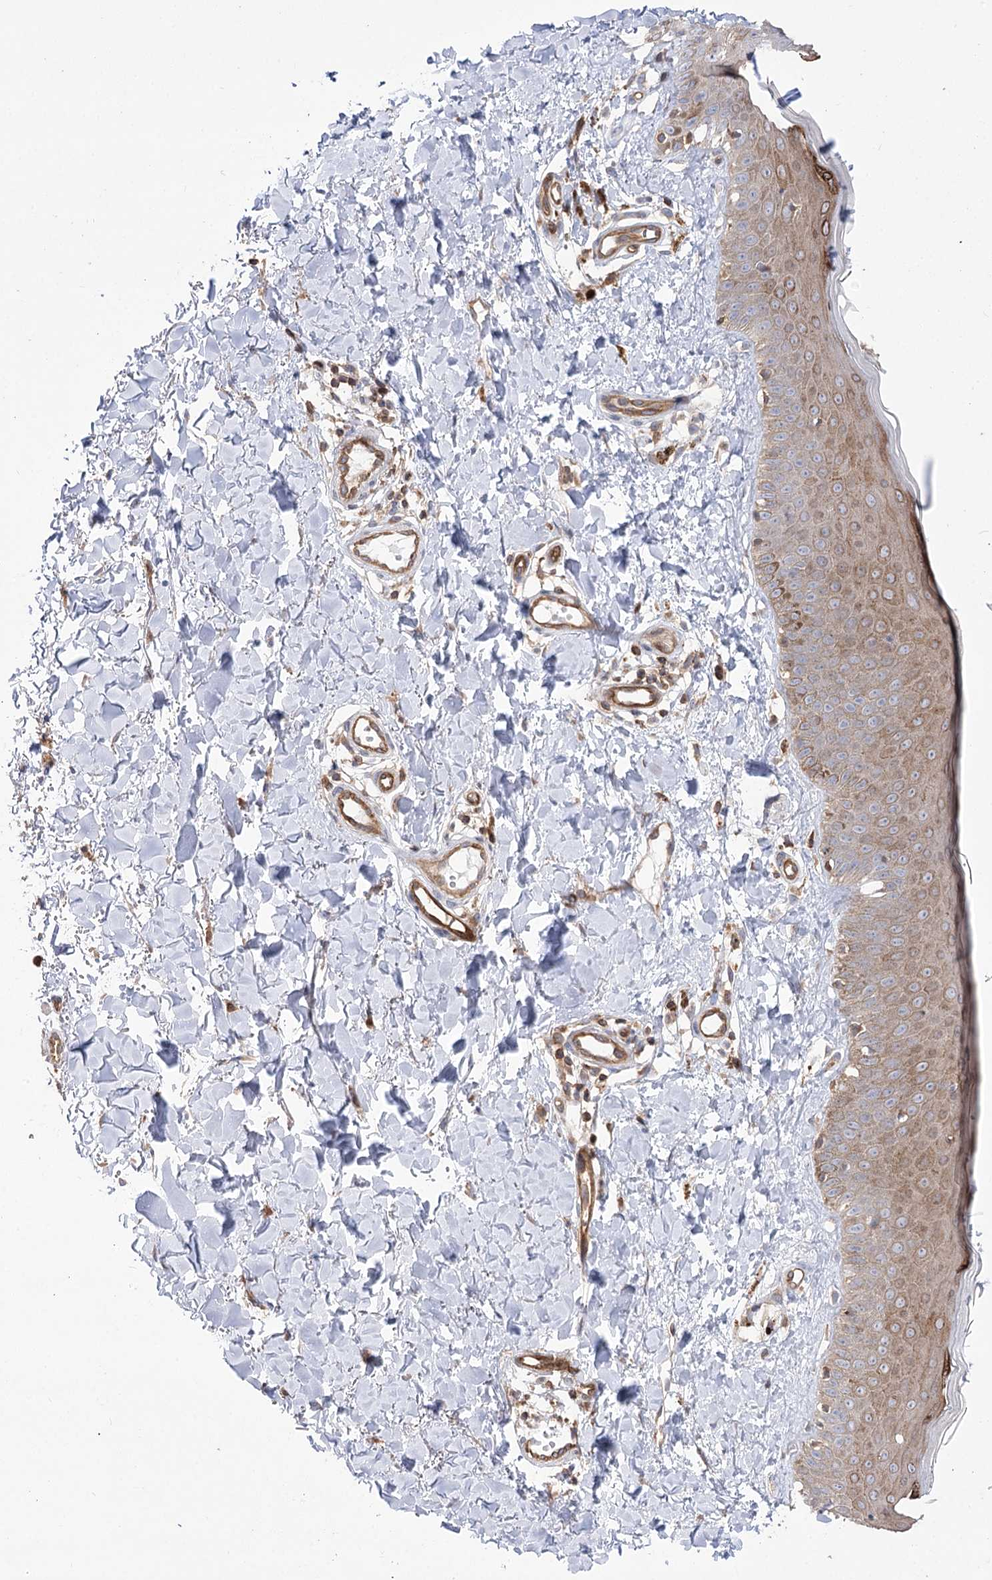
{"staining": {"intensity": "moderate", "quantity": "25%-75%", "location": "cytoplasmic/membranous,nuclear"}, "tissue": "skin", "cell_type": "Fibroblasts", "image_type": "normal", "snomed": [{"axis": "morphology", "description": "Normal tissue, NOS"}, {"axis": "topography", "description": "Skin"}], "caption": "Skin stained for a protein (brown) reveals moderate cytoplasmic/membranous,nuclear positive staining in approximately 25%-75% of fibroblasts.", "gene": "VPS37B", "patient": {"sex": "male", "age": 52}}